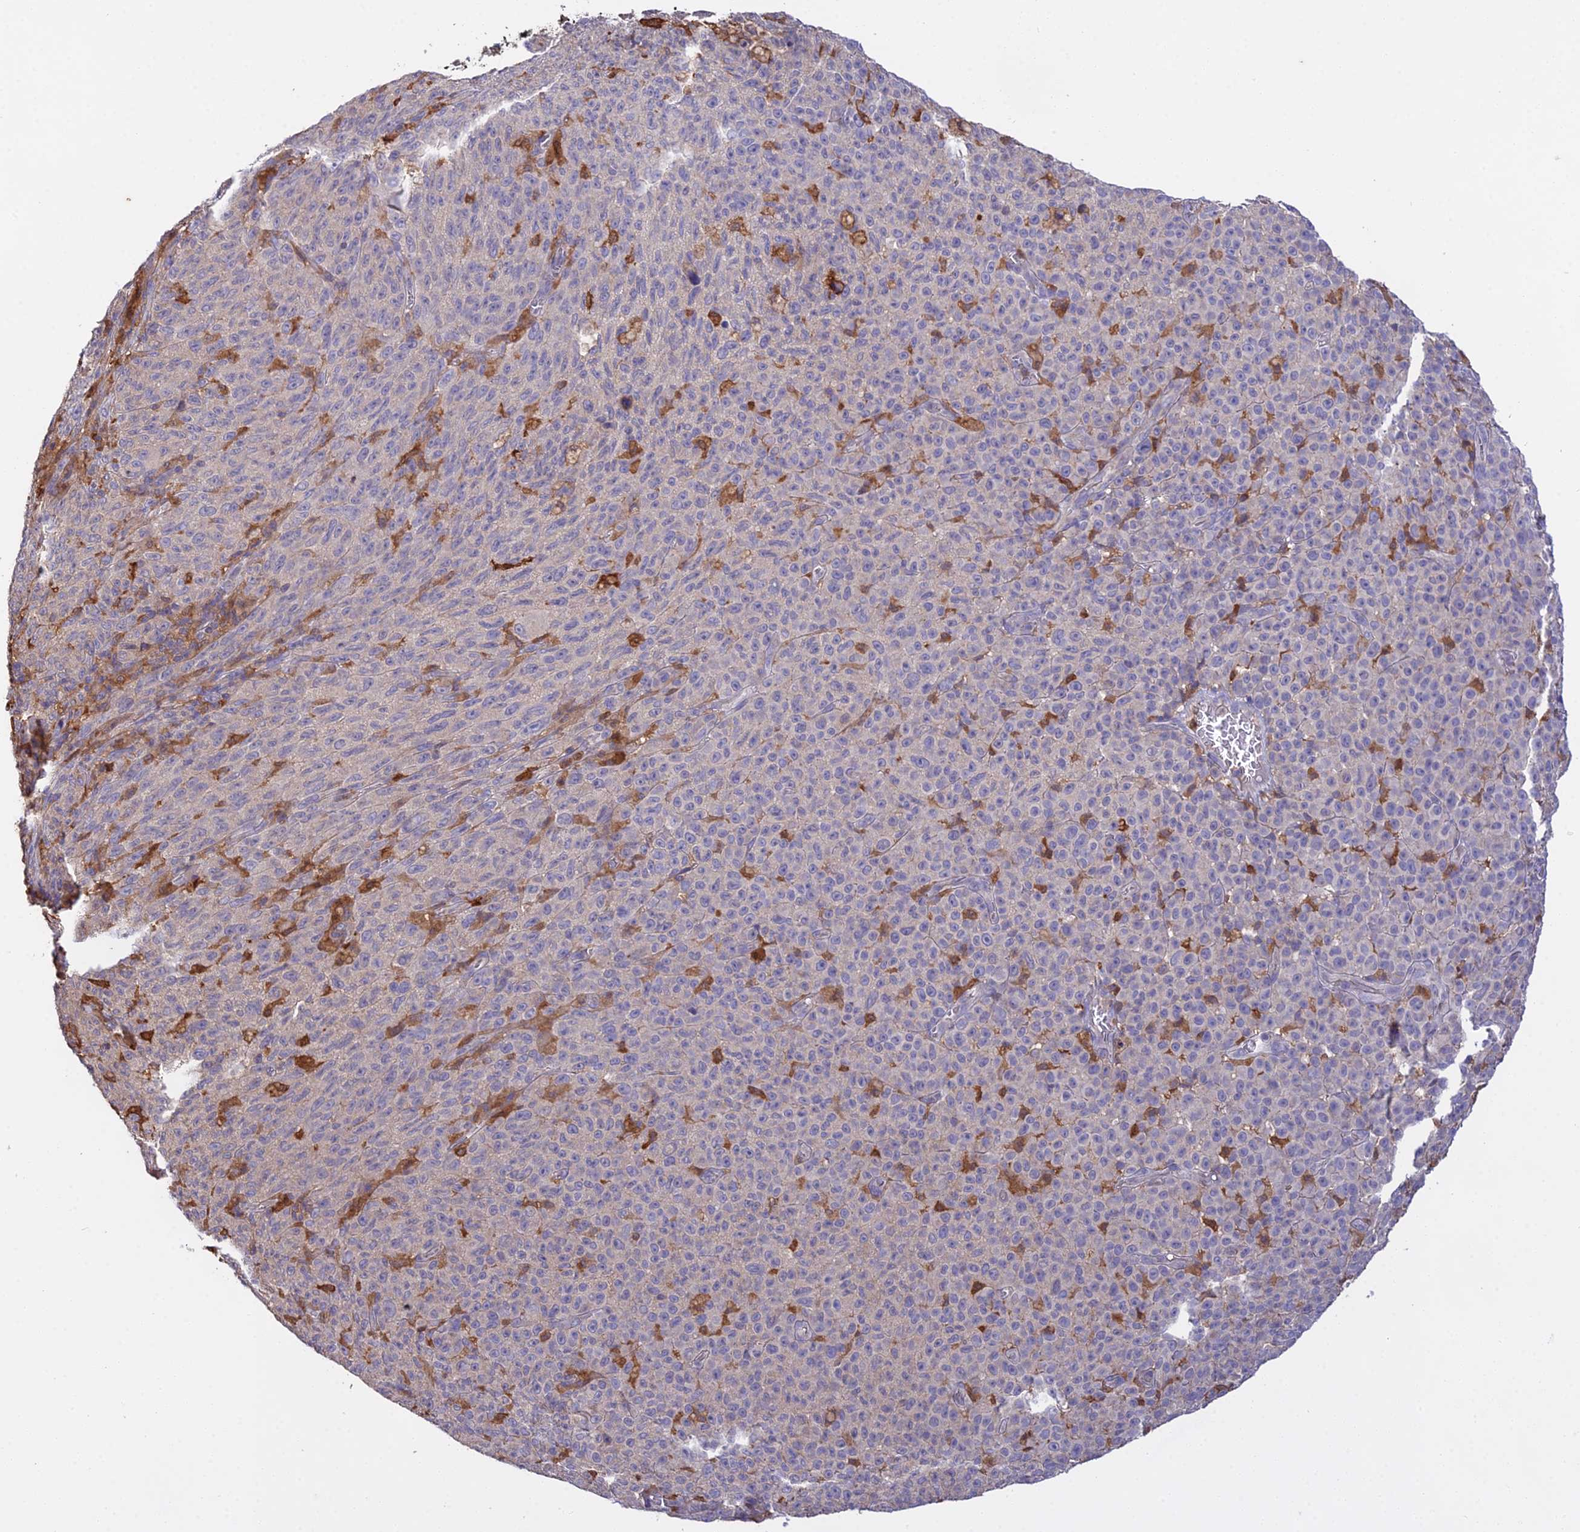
{"staining": {"intensity": "negative", "quantity": "none", "location": "none"}, "tissue": "melanoma", "cell_type": "Tumor cells", "image_type": "cancer", "snomed": [{"axis": "morphology", "description": "Malignant melanoma, NOS"}, {"axis": "topography", "description": "Skin"}], "caption": "High magnification brightfield microscopy of malignant melanoma stained with DAB (3,3'-diaminobenzidine) (brown) and counterstained with hematoxylin (blue): tumor cells show no significant staining.", "gene": "FBP1", "patient": {"sex": "female", "age": 82}}